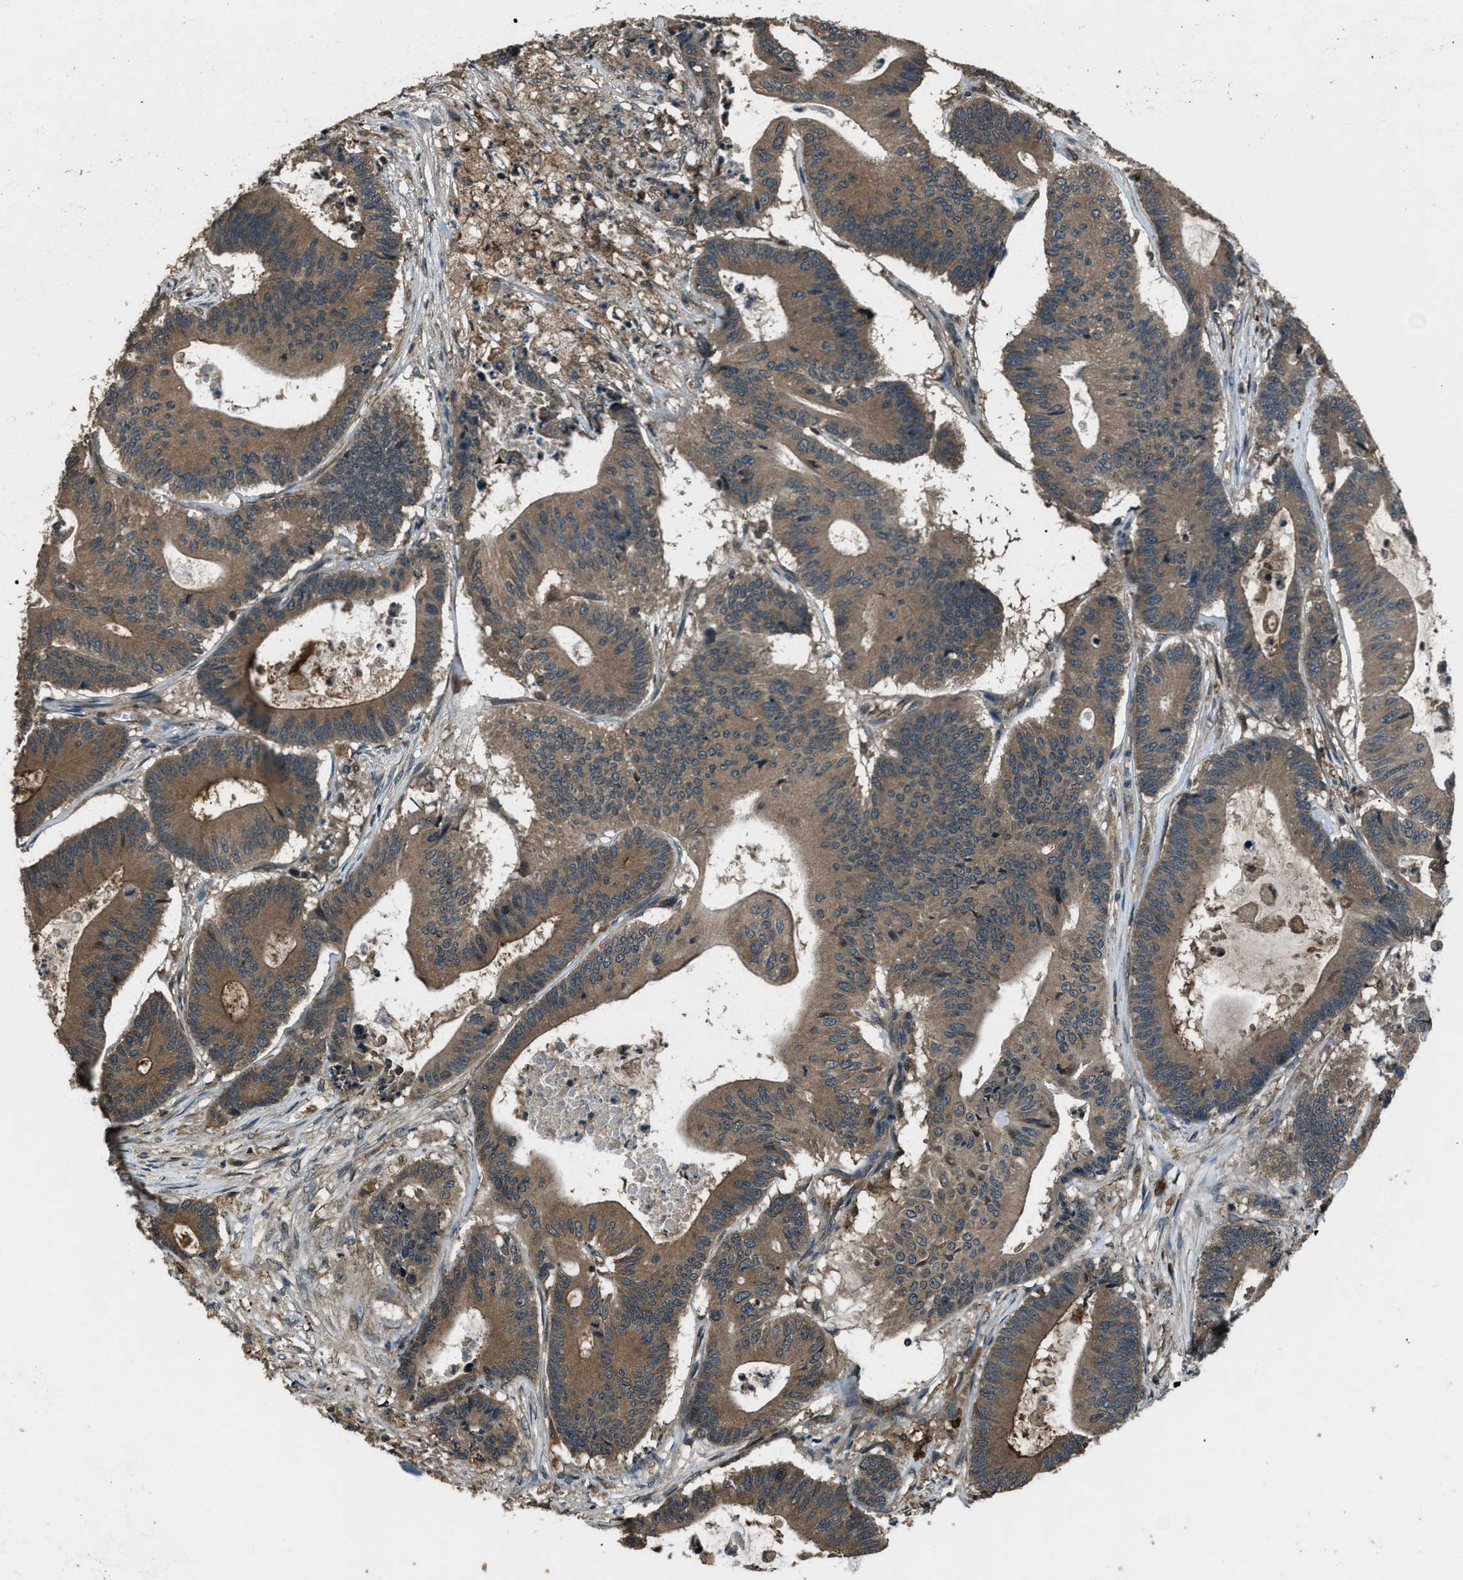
{"staining": {"intensity": "moderate", "quantity": ">75%", "location": "cytoplasmic/membranous"}, "tissue": "colorectal cancer", "cell_type": "Tumor cells", "image_type": "cancer", "snomed": [{"axis": "morphology", "description": "Adenocarcinoma, NOS"}, {"axis": "topography", "description": "Colon"}], "caption": "High-magnification brightfield microscopy of adenocarcinoma (colorectal) stained with DAB (3,3'-diaminobenzidine) (brown) and counterstained with hematoxylin (blue). tumor cells exhibit moderate cytoplasmic/membranous expression is seen in about>75% of cells. Using DAB (brown) and hematoxylin (blue) stains, captured at high magnification using brightfield microscopy.", "gene": "TRIM4", "patient": {"sex": "female", "age": 84}}